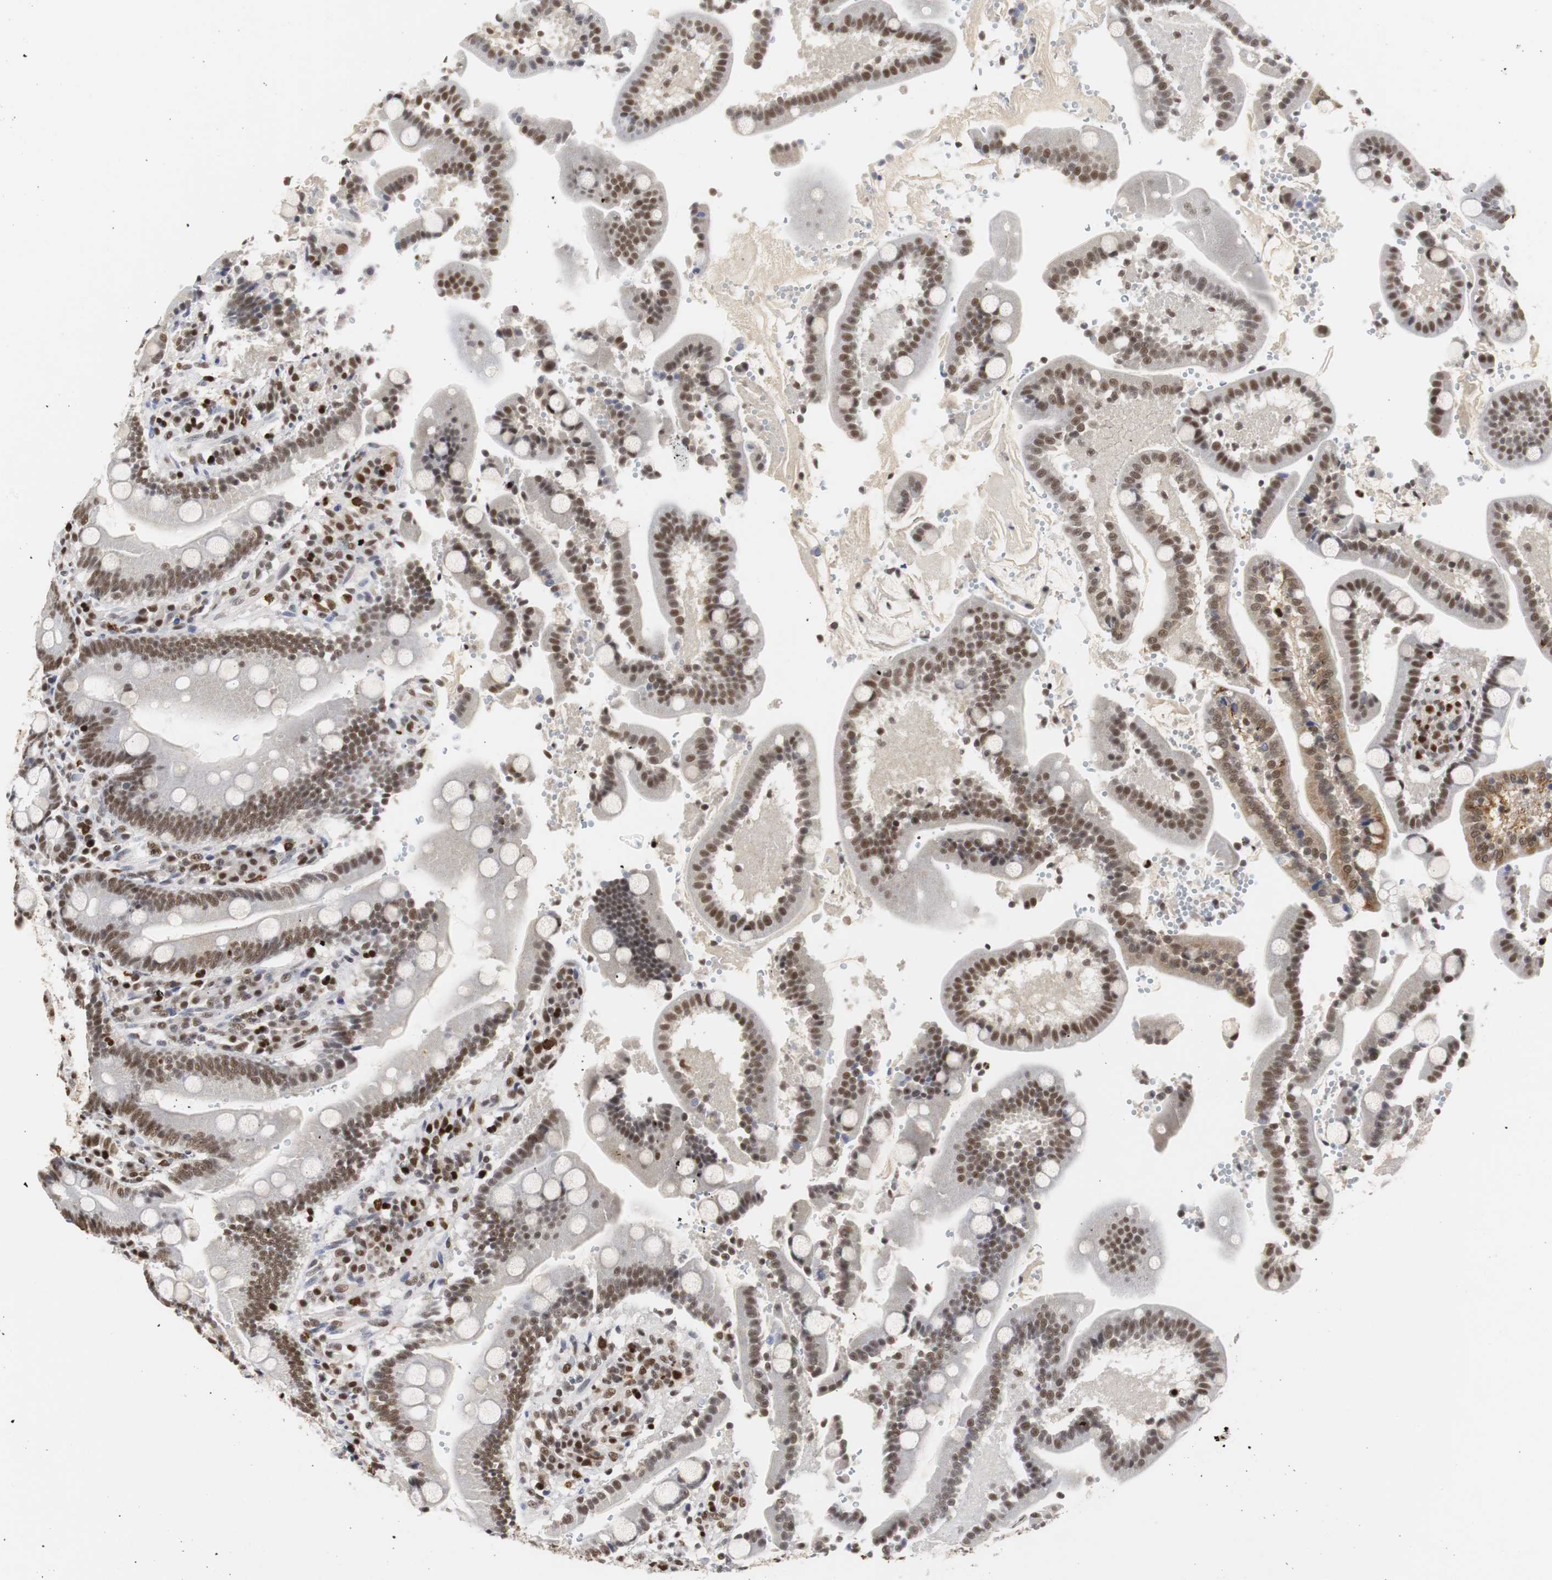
{"staining": {"intensity": "strong", "quantity": ">75%", "location": "nuclear"}, "tissue": "duodenum", "cell_type": "Glandular cells", "image_type": "normal", "snomed": [{"axis": "morphology", "description": "Normal tissue, NOS"}, {"axis": "topography", "description": "Small intestine, NOS"}], "caption": "Immunohistochemistry of normal human duodenum reveals high levels of strong nuclear staining in about >75% of glandular cells.", "gene": "ZFC3H1", "patient": {"sex": "female", "age": 71}}